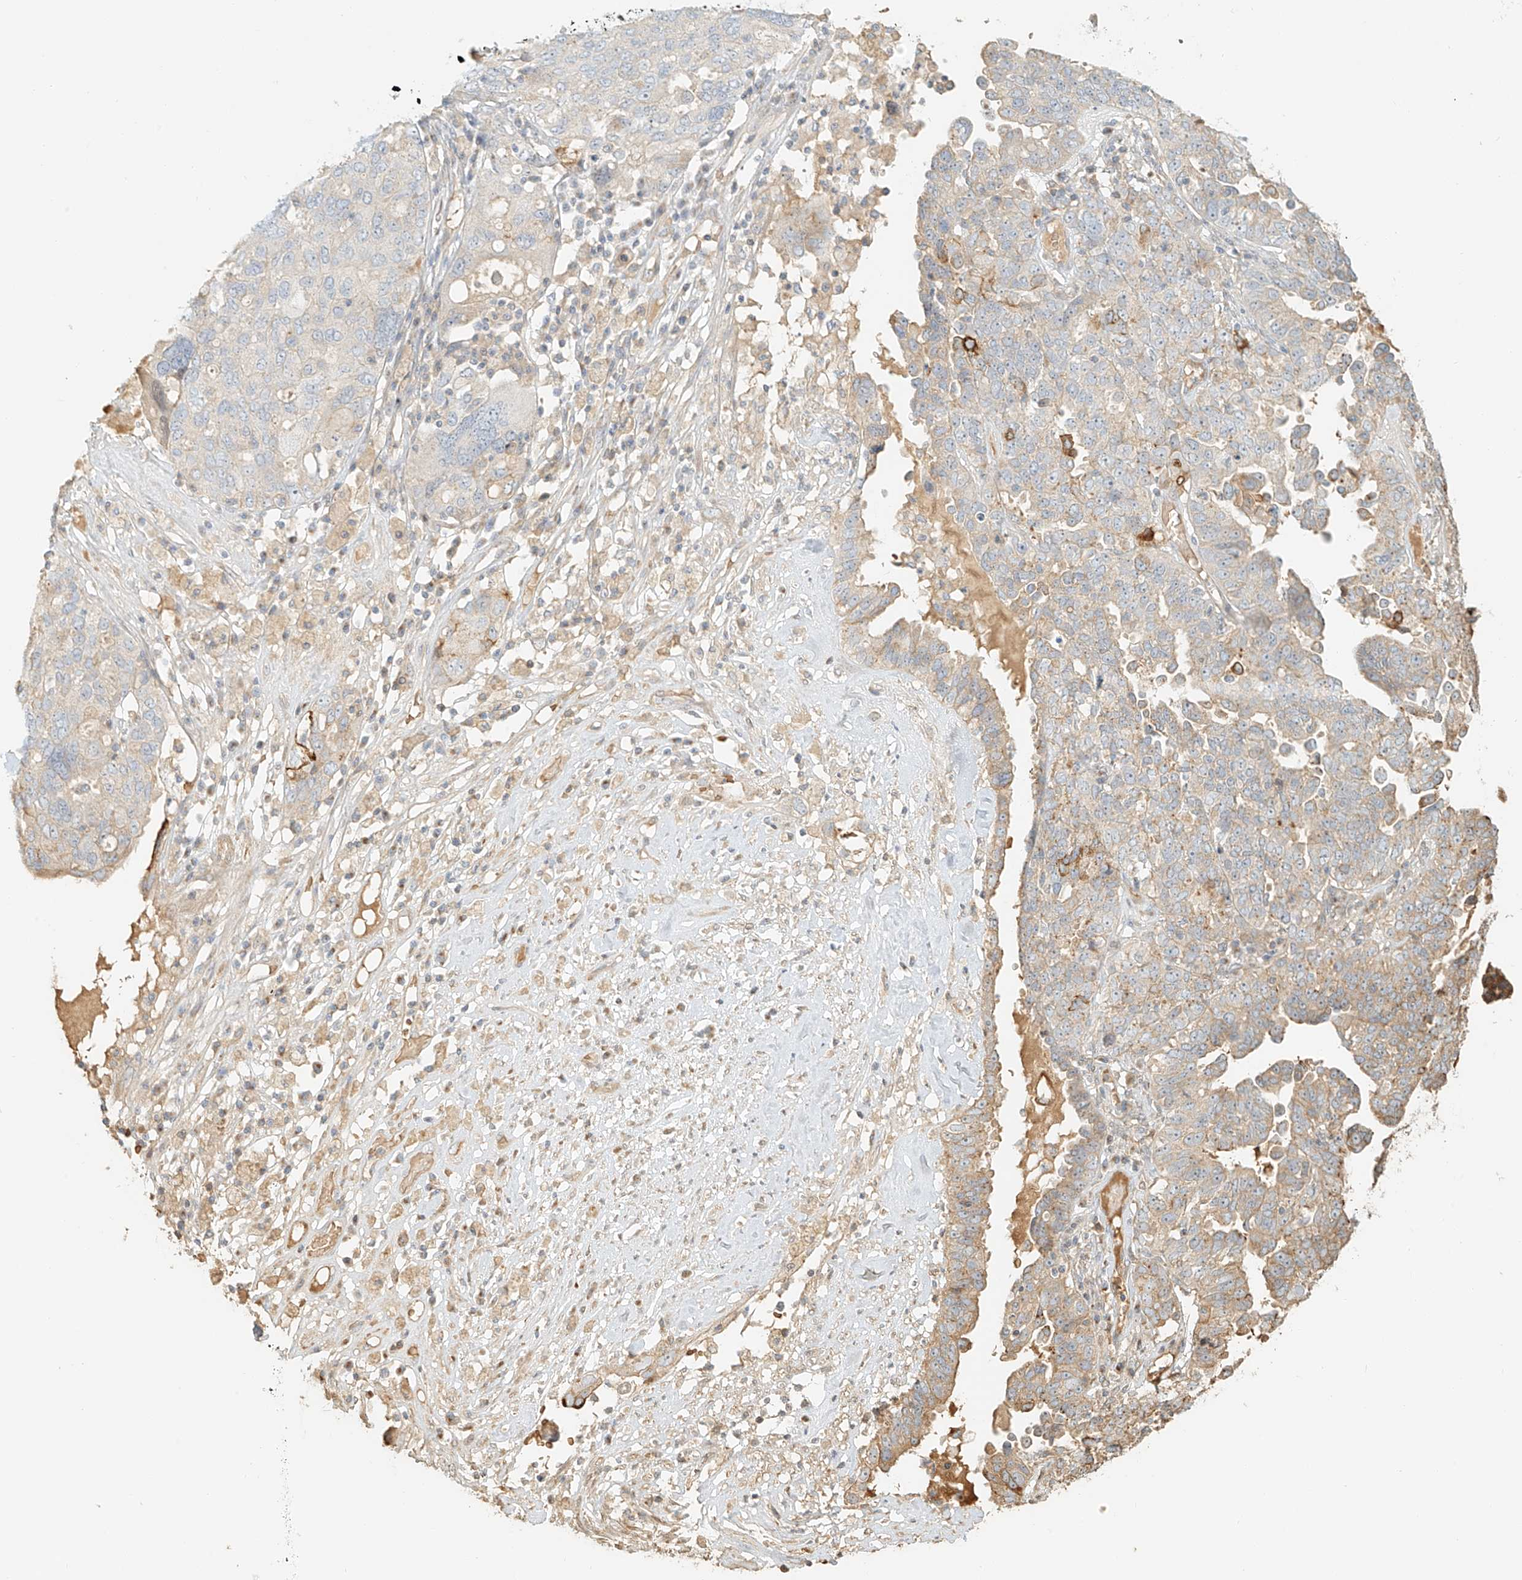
{"staining": {"intensity": "weak", "quantity": "<25%", "location": "cytoplasmic/membranous"}, "tissue": "ovarian cancer", "cell_type": "Tumor cells", "image_type": "cancer", "snomed": [{"axis": "morphology", "description": "Carcinoma, endometroid"}, {"axis": "topography", "description": "Ovary"}], "caption": "Immunohistochemical staining of ovarian cancer (endometroid carcinoma) demonstrates no significant staining in tumor cells.", "gene": "UPK1B", "patient": {"sex": "female", "age": 62}}